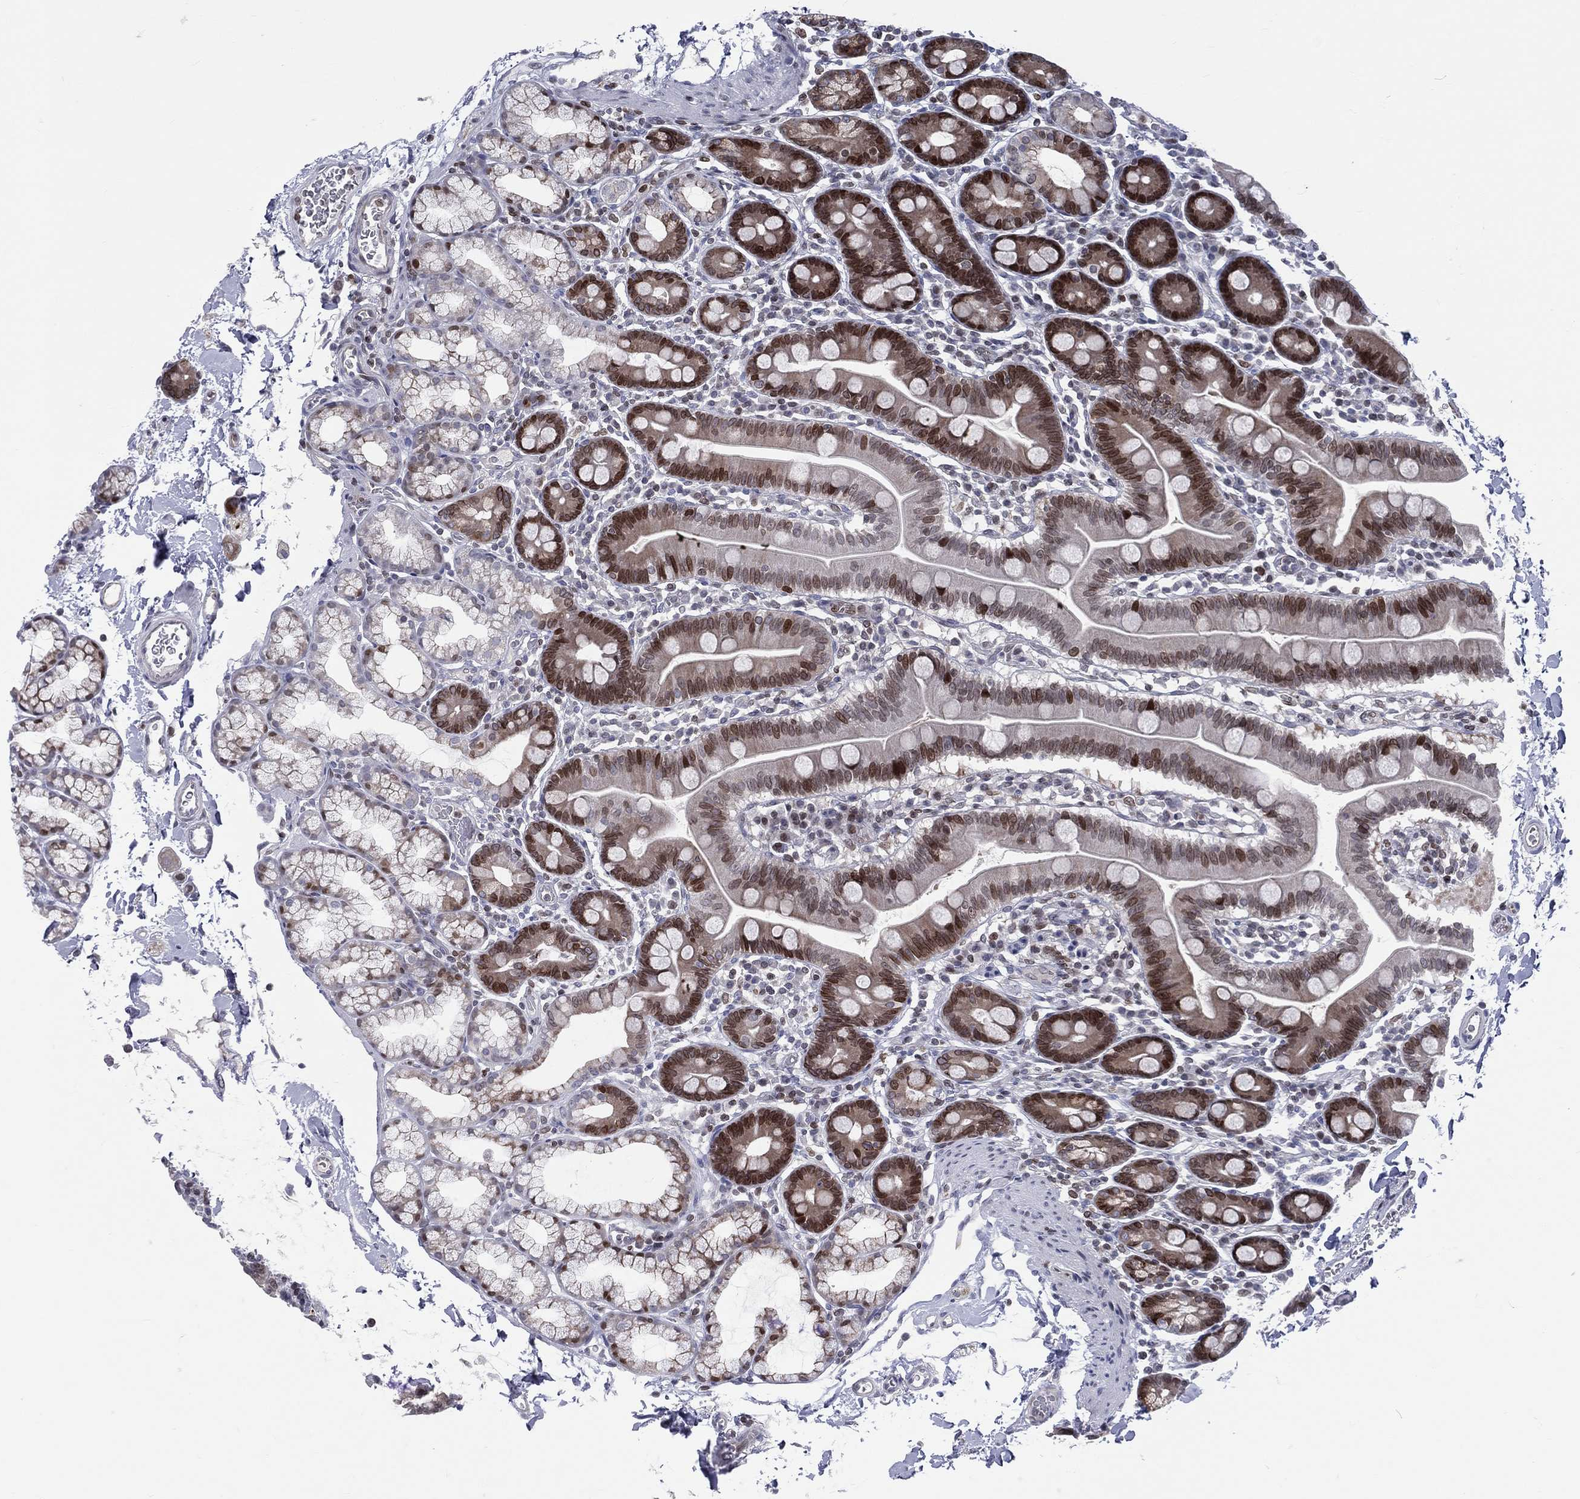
{"staining": {"intensity": "moderate", "quantity": "25%-75%", "location": "nuclear"}, "tissue": "duodenum", "cell_type": "Glandular cells", "image_type": "normal", "snomed": [{"axis": "morphology", "description": "Normal tissue, NOS"}, {"axis": "topography", "description": "Duodenum"}], "caption": "About 25%-75% of glandular cells in benign human duodenum display moderate nuclear protein positivity as visualized by brown immunohistochemical staining.", "gene": "DBF4B", "patient": {"sex": "male", "age": 59}}